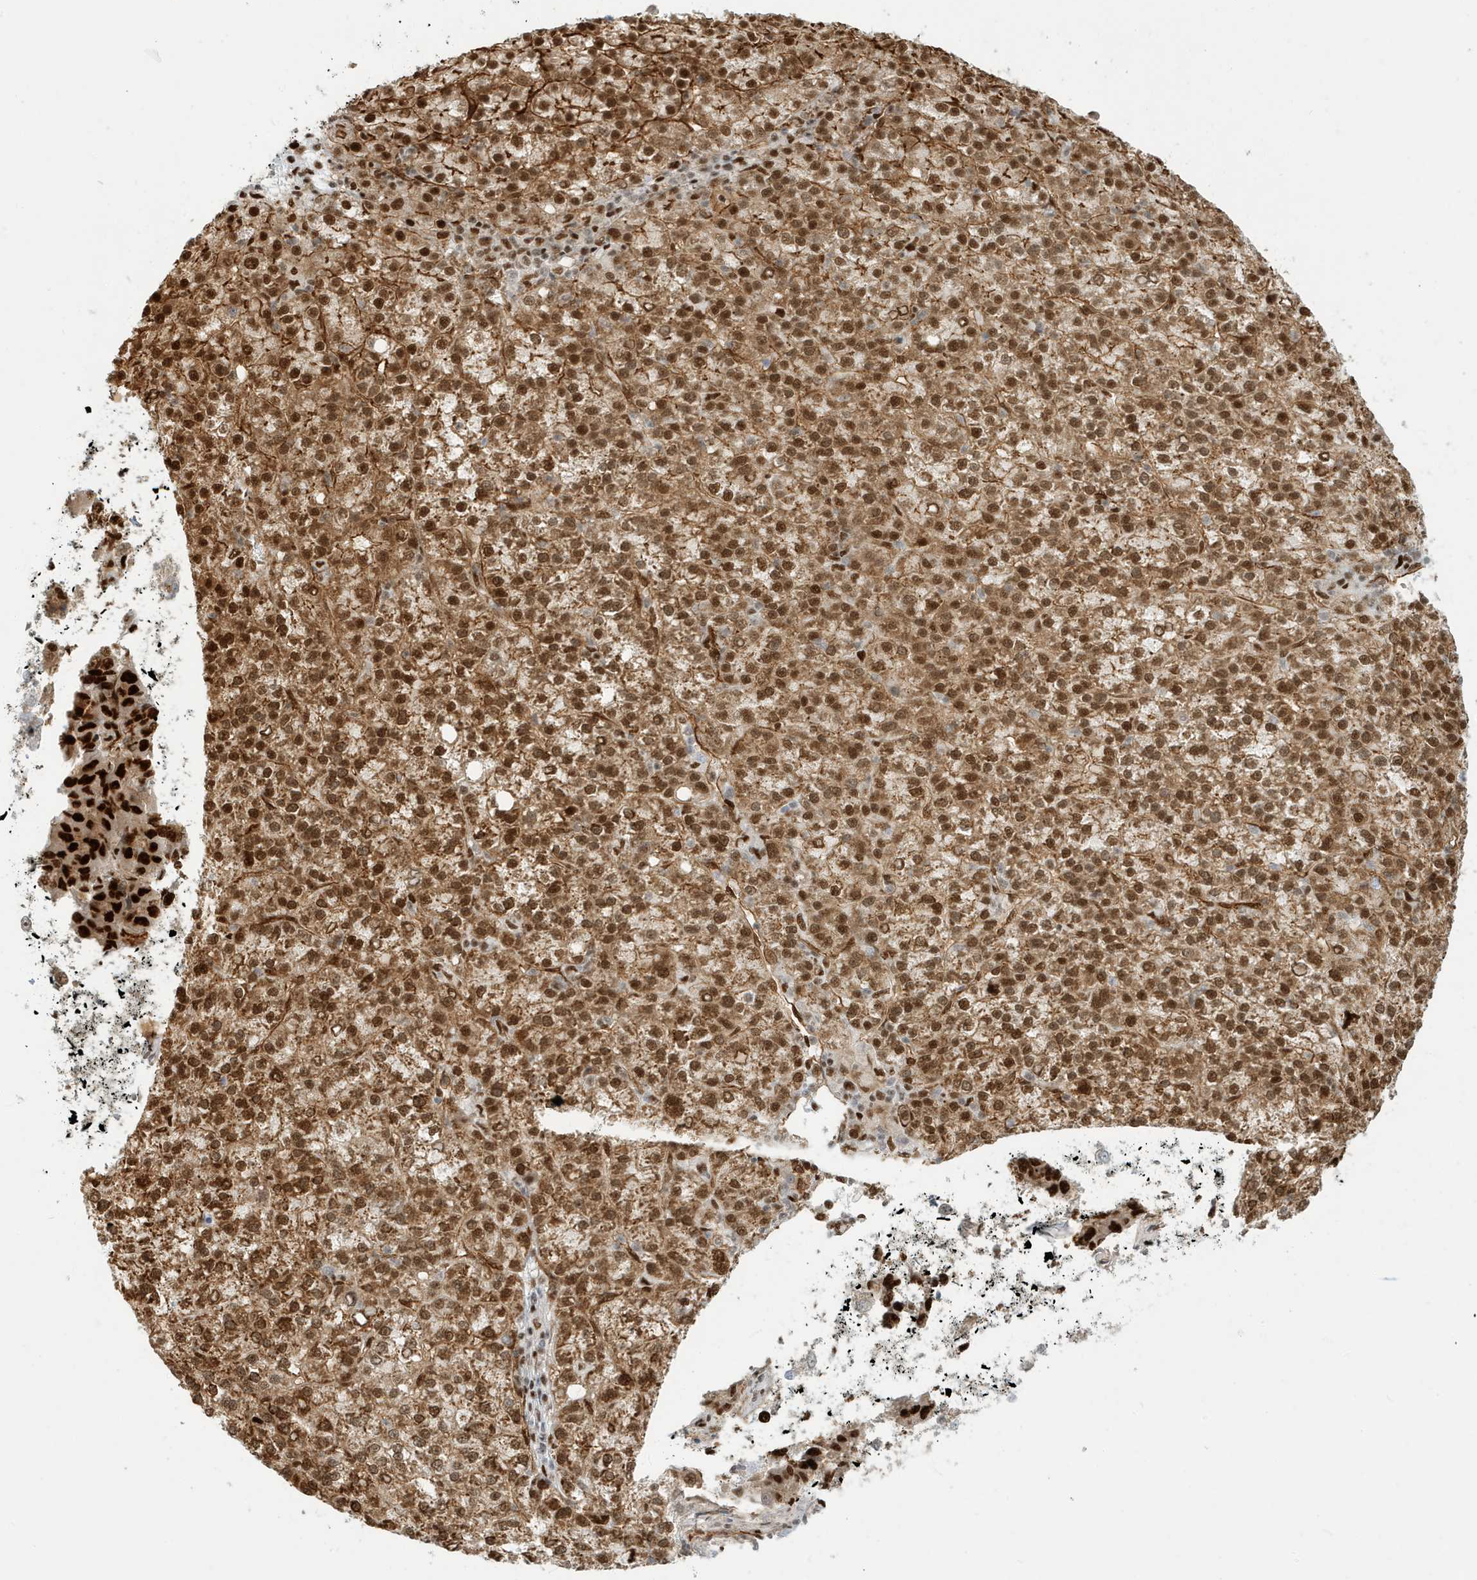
{"staining": {"intensity": "moderate", "quantity": ">75%", "location": "cytoplasmic/membranous,nuclear"}, "tissue": "liver cancer", "cell_type": "Tumor cells", "image_type": "cancer", "snomed": [{"axis": "morphology", "description": "Carcinoma, Hepatocellular, NOS"}, {"axis": "topography", "description": "Liver"}], "caption": "This is a micrograph of immunohistochemistry staining of liver cancer, which shows moderate positivity in the cytoplasmic/membranous and nuclear of tumor cells.", "gene": "CKS2", "patient": {"sex": "female", "age": 58}}